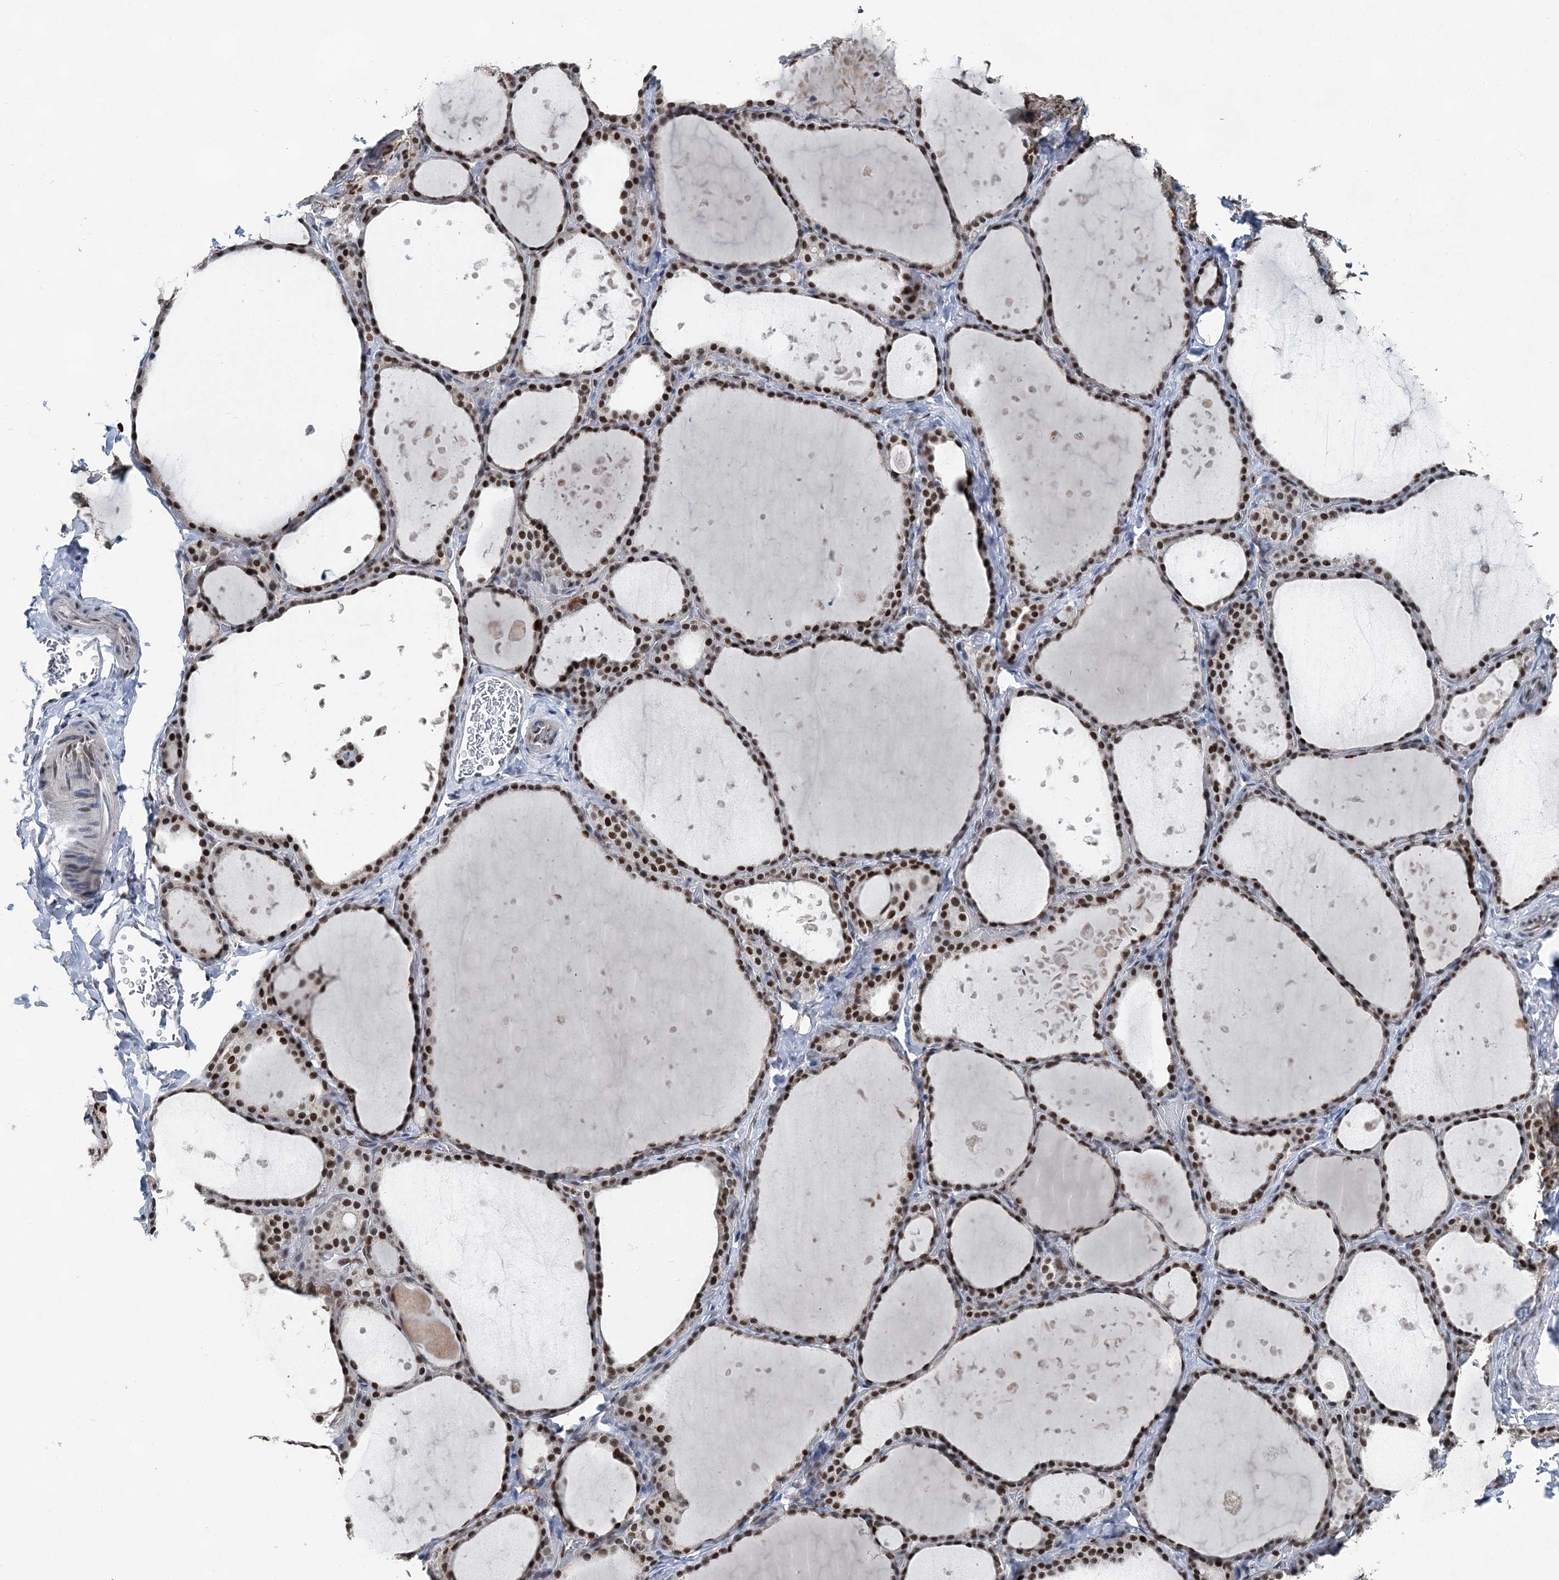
{"staining": {"intensity": "strong", "quantity": ">75%", "location": "nuclear"}, "tissue": "thyroid gland", "cell_type": "Glandular cells", "image_type": "normal", "snomed": [{"axis": "morphology", "description": "Normal tissue, NOS"}, {"axis": "topography", "description": "Thyroid gland"}], "caption": "The micrograph shows a brown stain indicating the presence of a protein in the nuclear of glandular cells in thyroid gland. (Stains: DAB (3,3'-diaminobenzidine) in brown, nuclei in blue, Microscopy: brightfield microscopy at high magnification).", "gene": "HAT1", "patient": {"sex": "female", "age": 44}}